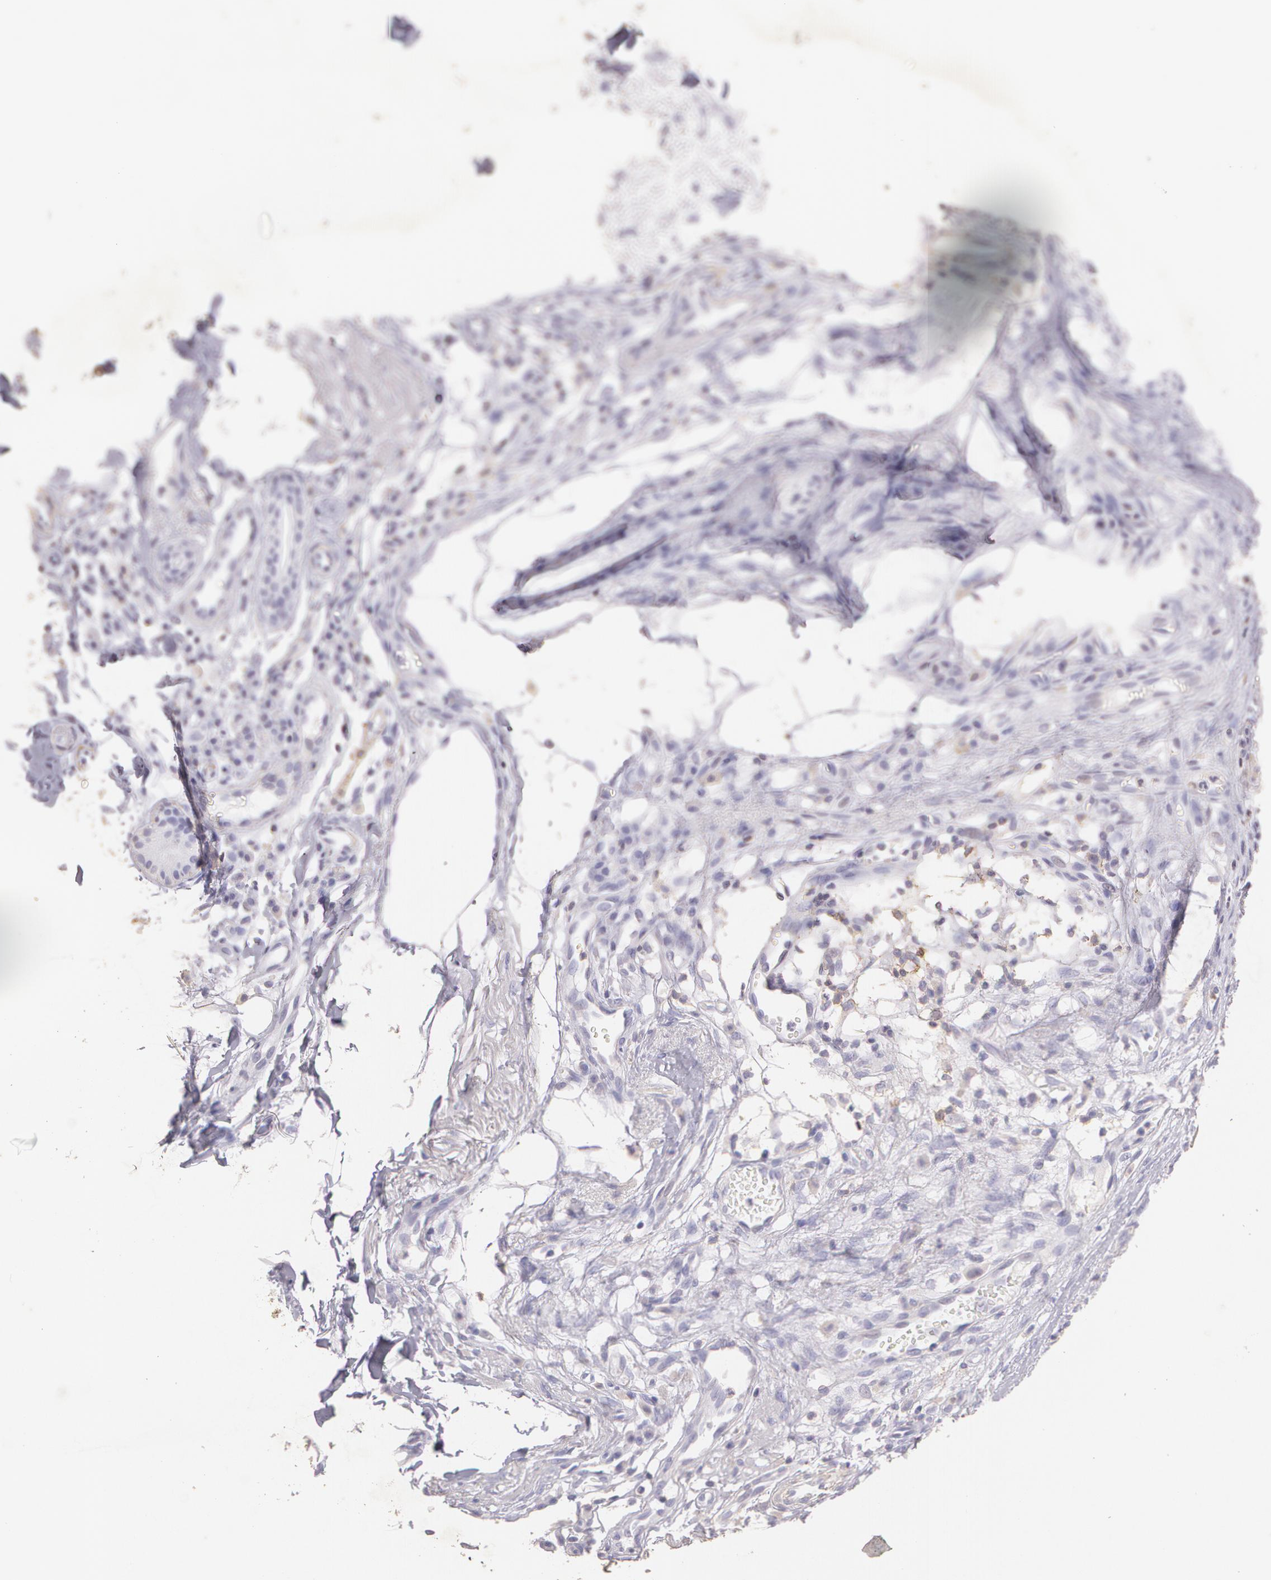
{"staining": {"intensity": "negative", "quantity": "none", "location": "none"}, "tissue": "skin cancer", "cell_type": "Tumor cells", "image_type": "cancer", "snomed": [{"axis": "morphology", "description": "Basal cell carcinoma"}, {"axis": "topography", "description": "Skin"}], "caption": "Immunohistochemical staining of skin cancer exhibits no significant positivity in tumor cells. Nuclei are stained in blue.", "gene": "TGFBR1", "patient": {"sex": "male", "age": 74}}